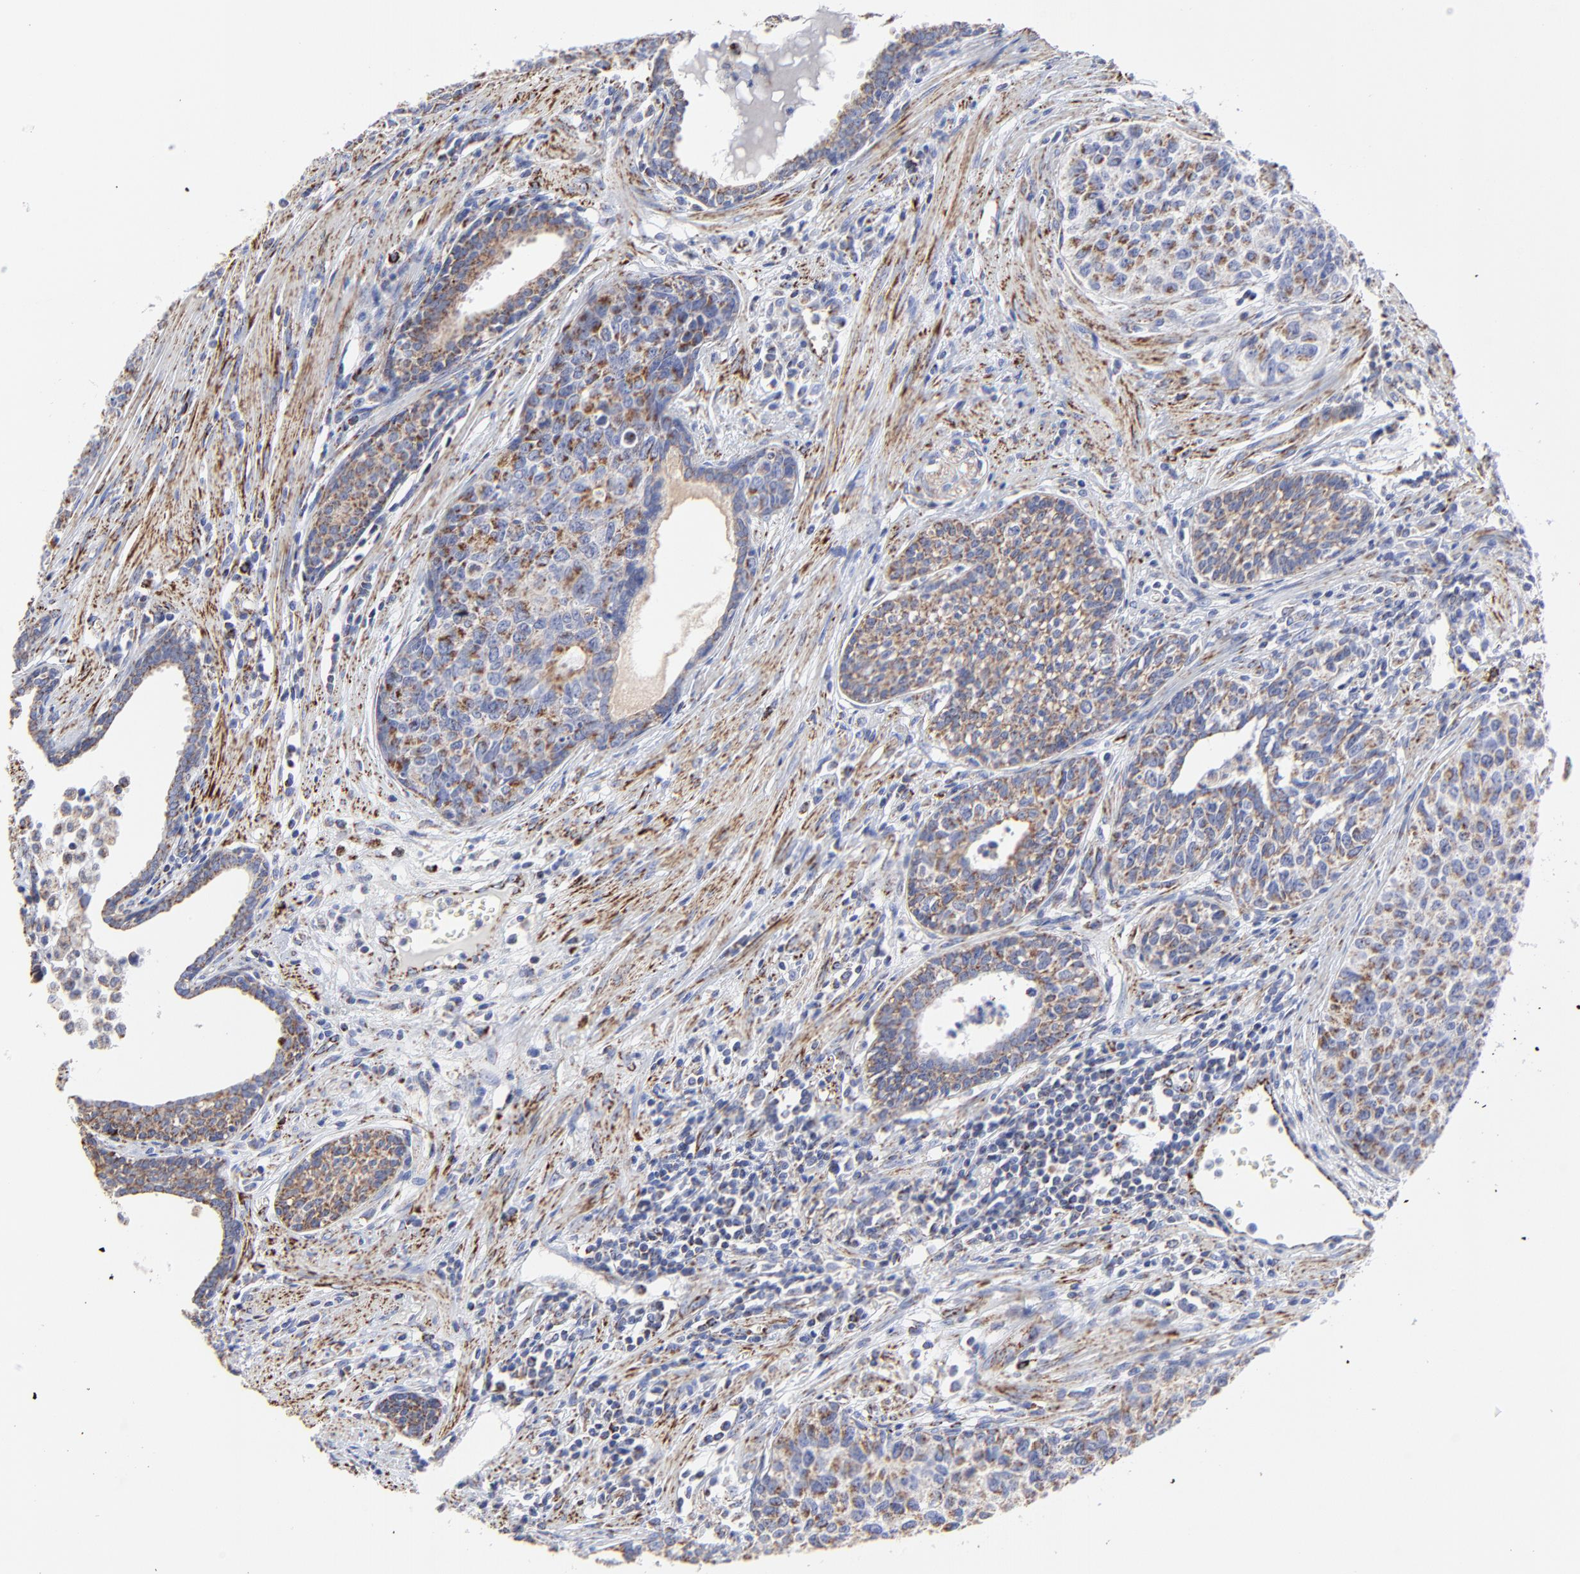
{"staining": {"intensity": "weak", "quantity": ">75%", "location": "cytoplasmic/membranous"}, "tissue": "urothelial cancer", "cell_type": "Tumor cells", "image_type": "cancer", "snomed": [{"axis": "morphology", "description": "Urothelial carcinoma, High grade"}, {"axis": "topography", "description": "Urinary bladder"}], "caption": "Weak cytoplasmic/membranous positivity is identified in about >75% of tumor cells in high-grade urothelial carcinoma.", "gene": "PINK1", "patient": {"sex": "male", "age": 81}}